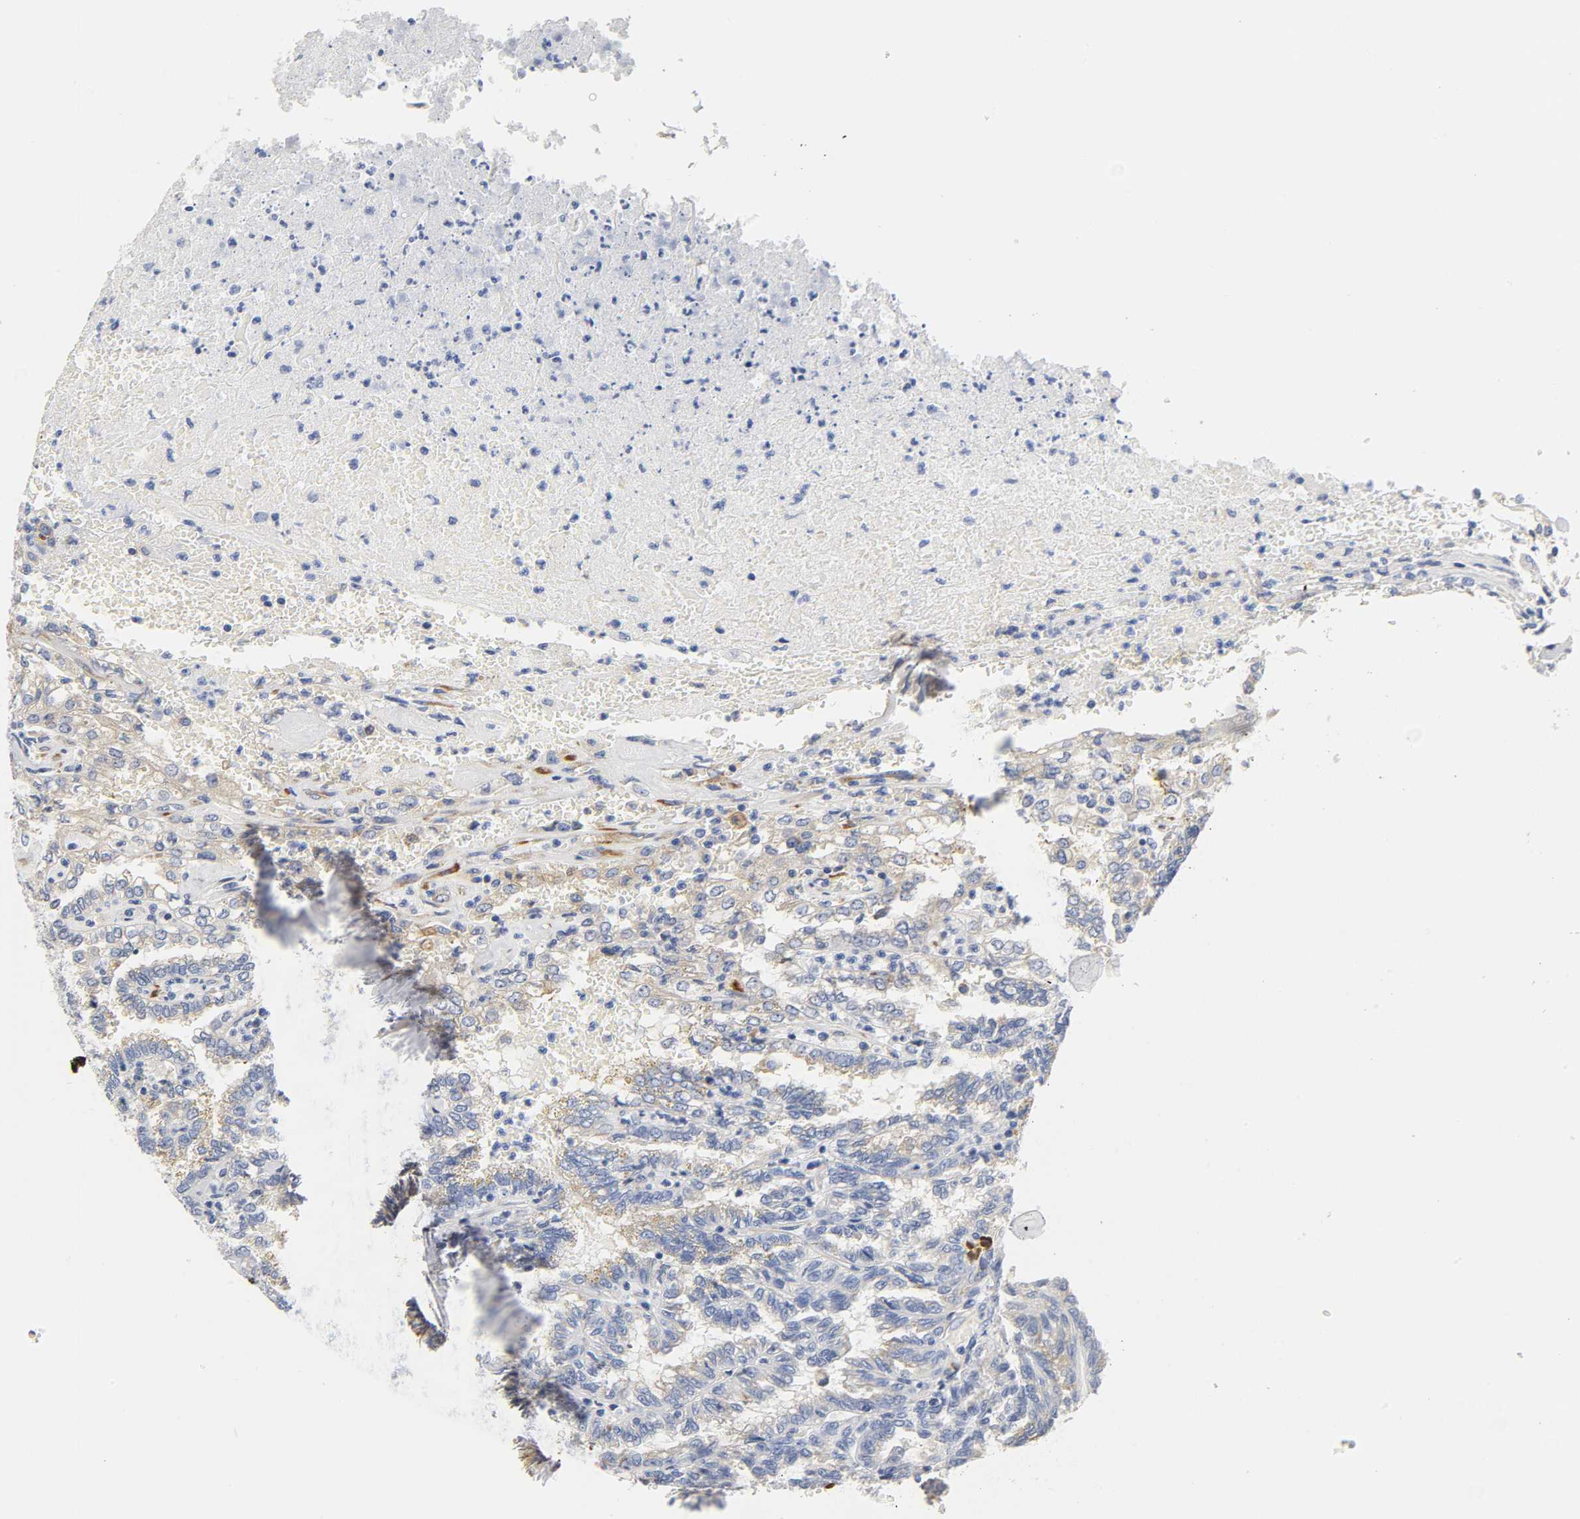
{"staining": {"intensity": "weak", "quantity": "25%-75%", "location": "cytoplasmic/membranous"}, "tissue": "renal cancer", "cell_type": "Tumor cells", "image_type": "cancer", "snomed": [{"axis": "morphology", "description": "Inflammation, NOS"}, {"axis": "morphology", "description": "Adenocarcinoma, NOS"}, {"axis": "topography", "description": "Kidney"}], "caption": "This histopathology image shows renal cancer stained with IHC to label a protein in brown. The cytoplasmic/membranous of tumor cells show weak positivity for the protein. Nuclei are counter-stained blue.", "gene": "REL", "patient": {"sex": "male", "age": 68}}